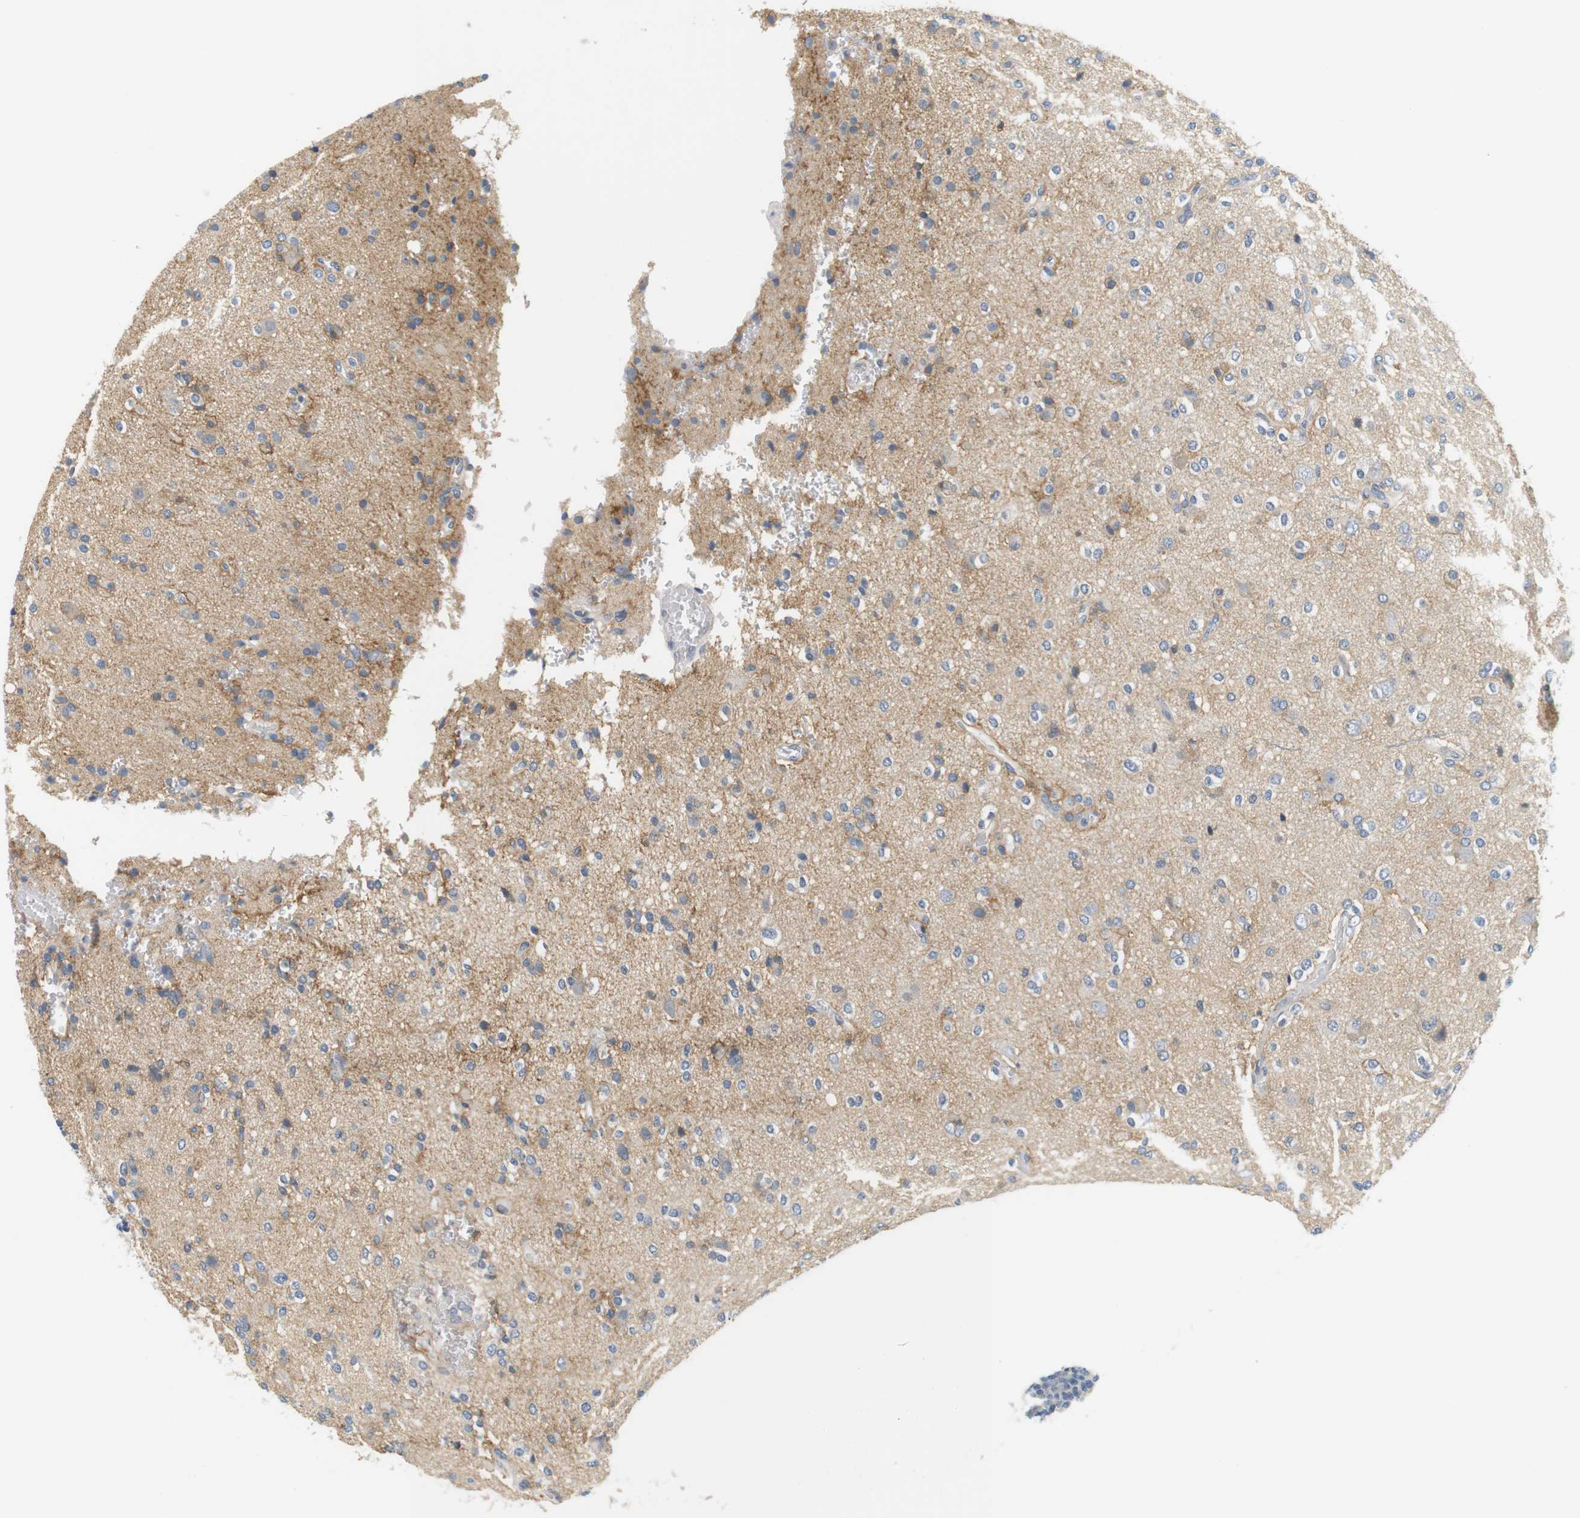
{"staining": {"intensity": "weak", "quantity": "25%-75%", "location": "cytoplasmic/membranous"}, "tissue": "glioma", "cell_type": "Tumor cells", "image_type": "cancer", "snomed": [{"axis": "morphology", "description": "Glioma, malignant, High grade"}, {"axis": "topography", "description": "Brain"}], "caption": "Immunohistochemical staining of glioma reveals weak cytoplasmic/membranous protein expression in about 25%-75% of tumor cells.", "gene": "EVA1C", "patient": {"sex": "male", "age": 47}}